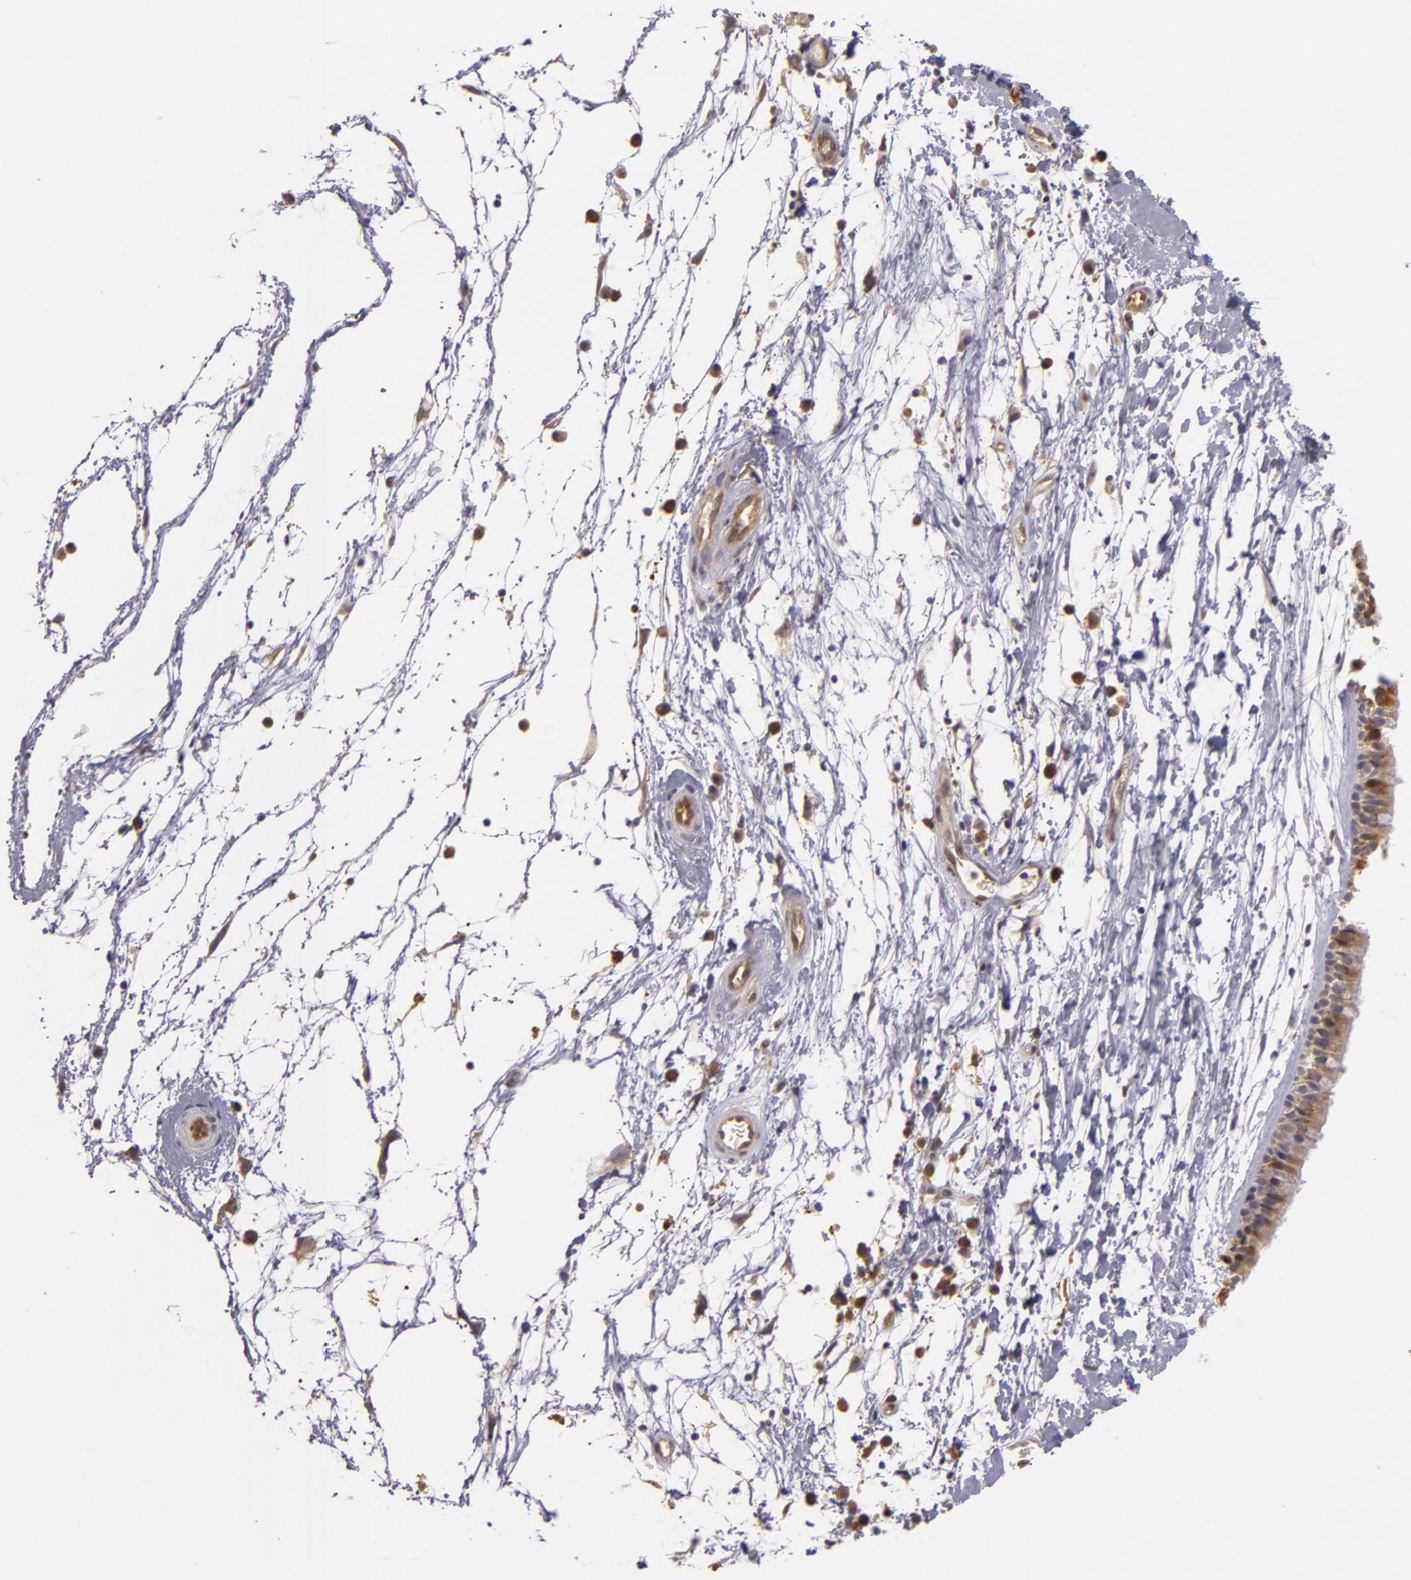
{"staining": {"intensity": "weak", "quantity": ">75%", "location": "cytoplasmic/membranous"}, "tissue": "nasopharynx", "cell_type": "Respiratory epithelial cells", "image_type": "normal", "snomed": [{"axis": "morphology", "description": "Normal tissue, NOS"}, {"axis": "topography", "description": "Nasopharynx"}], "caption": "High-power microscopy captured an immunohistochemistry (IHC) histopathology image of normal nasopharynx, revealing weak cytoplasmic/membranous staining in approximately >75% of respiratory epithelial cells.", "gene": "ZNF229", "patient": {"sex": "male", "age": 13}}